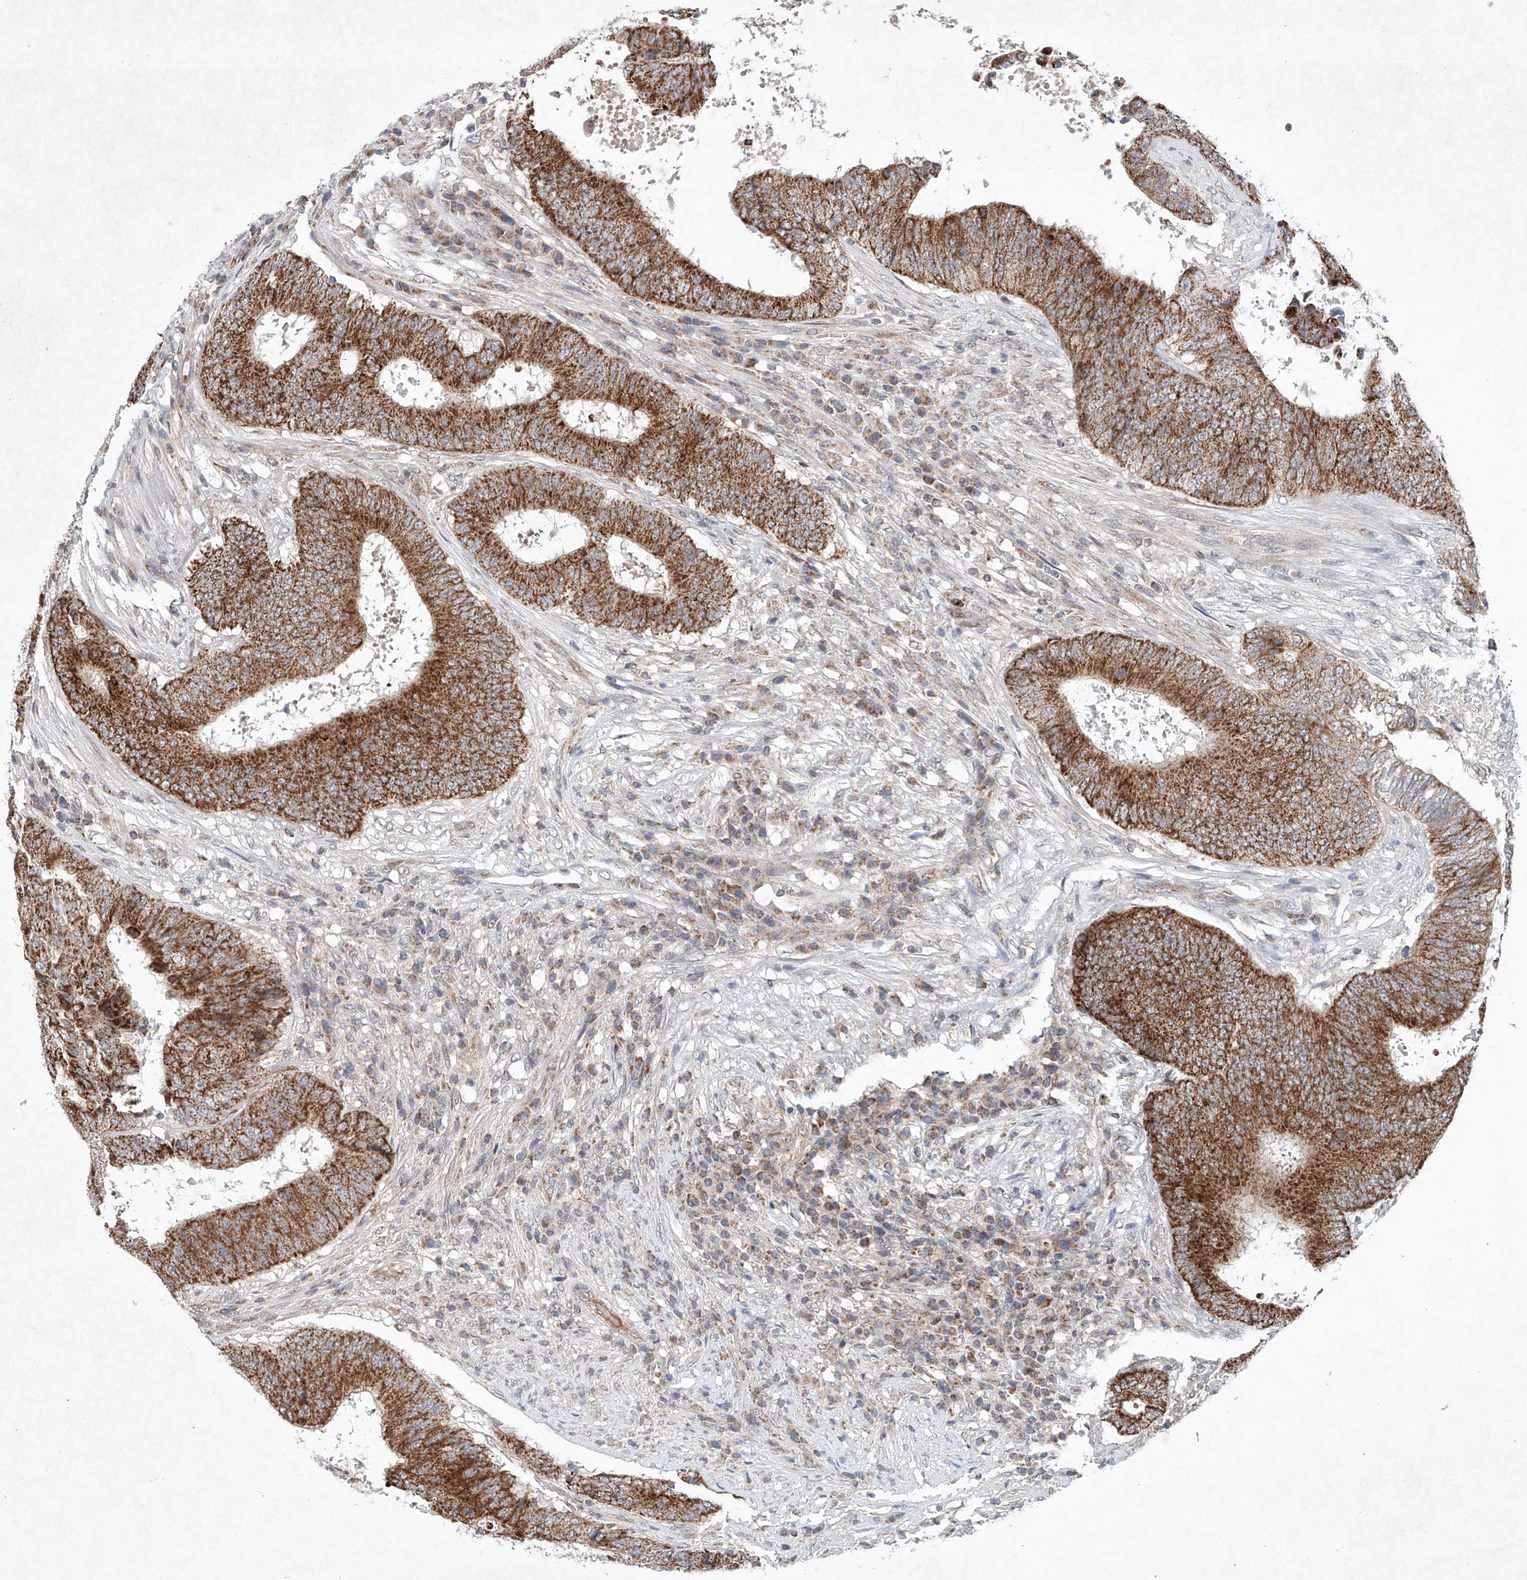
{"staining": {"intensity": "strong", "quantity": ">75%", "location": "cytoplasmic/membranous"}, "tissue": "colorectal cancer", "cell_type": "Tumor cells", "image_type": "cancer", "snomed": [{"axis": "morphology", "description": "Adenocarcinoma, NOS"}, {"axis": "topography", "description": "Rectum"}], "caption": "Human colorectal adenocarcinoma stained with a brown dye shows strong cytoplasmic/membranous positive positivity in about >75% of tumor cells.", "gene": "FASTK", "patient": {"sex": "male", "age": 72}}